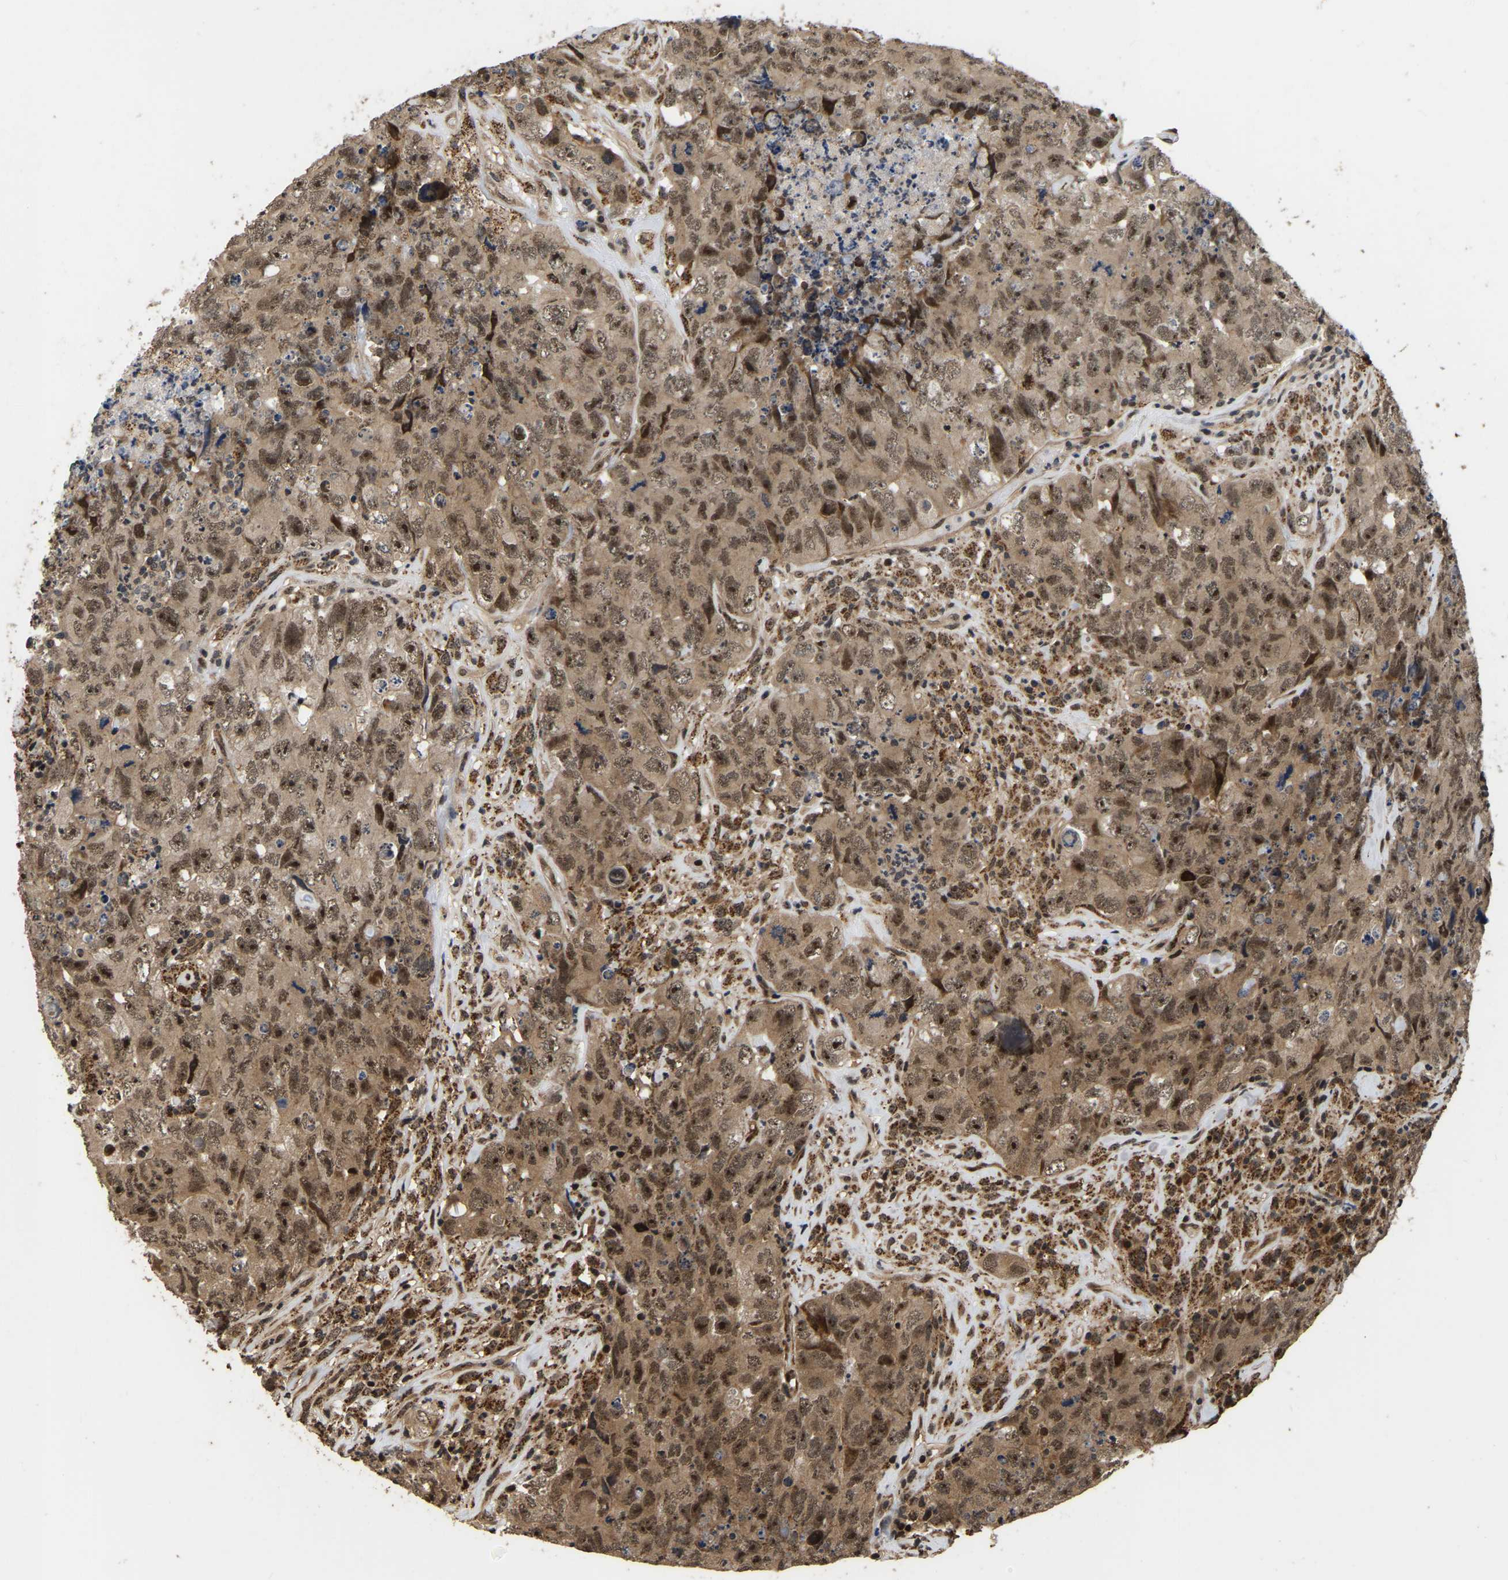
{"staining": {"intensity": "moderate", "quantity": ">75%", "location": "cytoplasmic/membranous,nuclear"}, "tissue": "testis cancer", "cell_type": "Tumor cells", "image_type": "cancer", "snomed": [{"axis": "morphology", "description": "Carcinoma, Embryonal, NOS"}, {"axis": "topography", "description": "Testis"}], "caption": "Tumor cells display medium levels of moderate cytoplasmic/membranous and nuclear expression in about >75% of cells in testis embryonal carcinoma.", "gene": "CIAO1", "patient": {"sex": "male", "age": 32}}